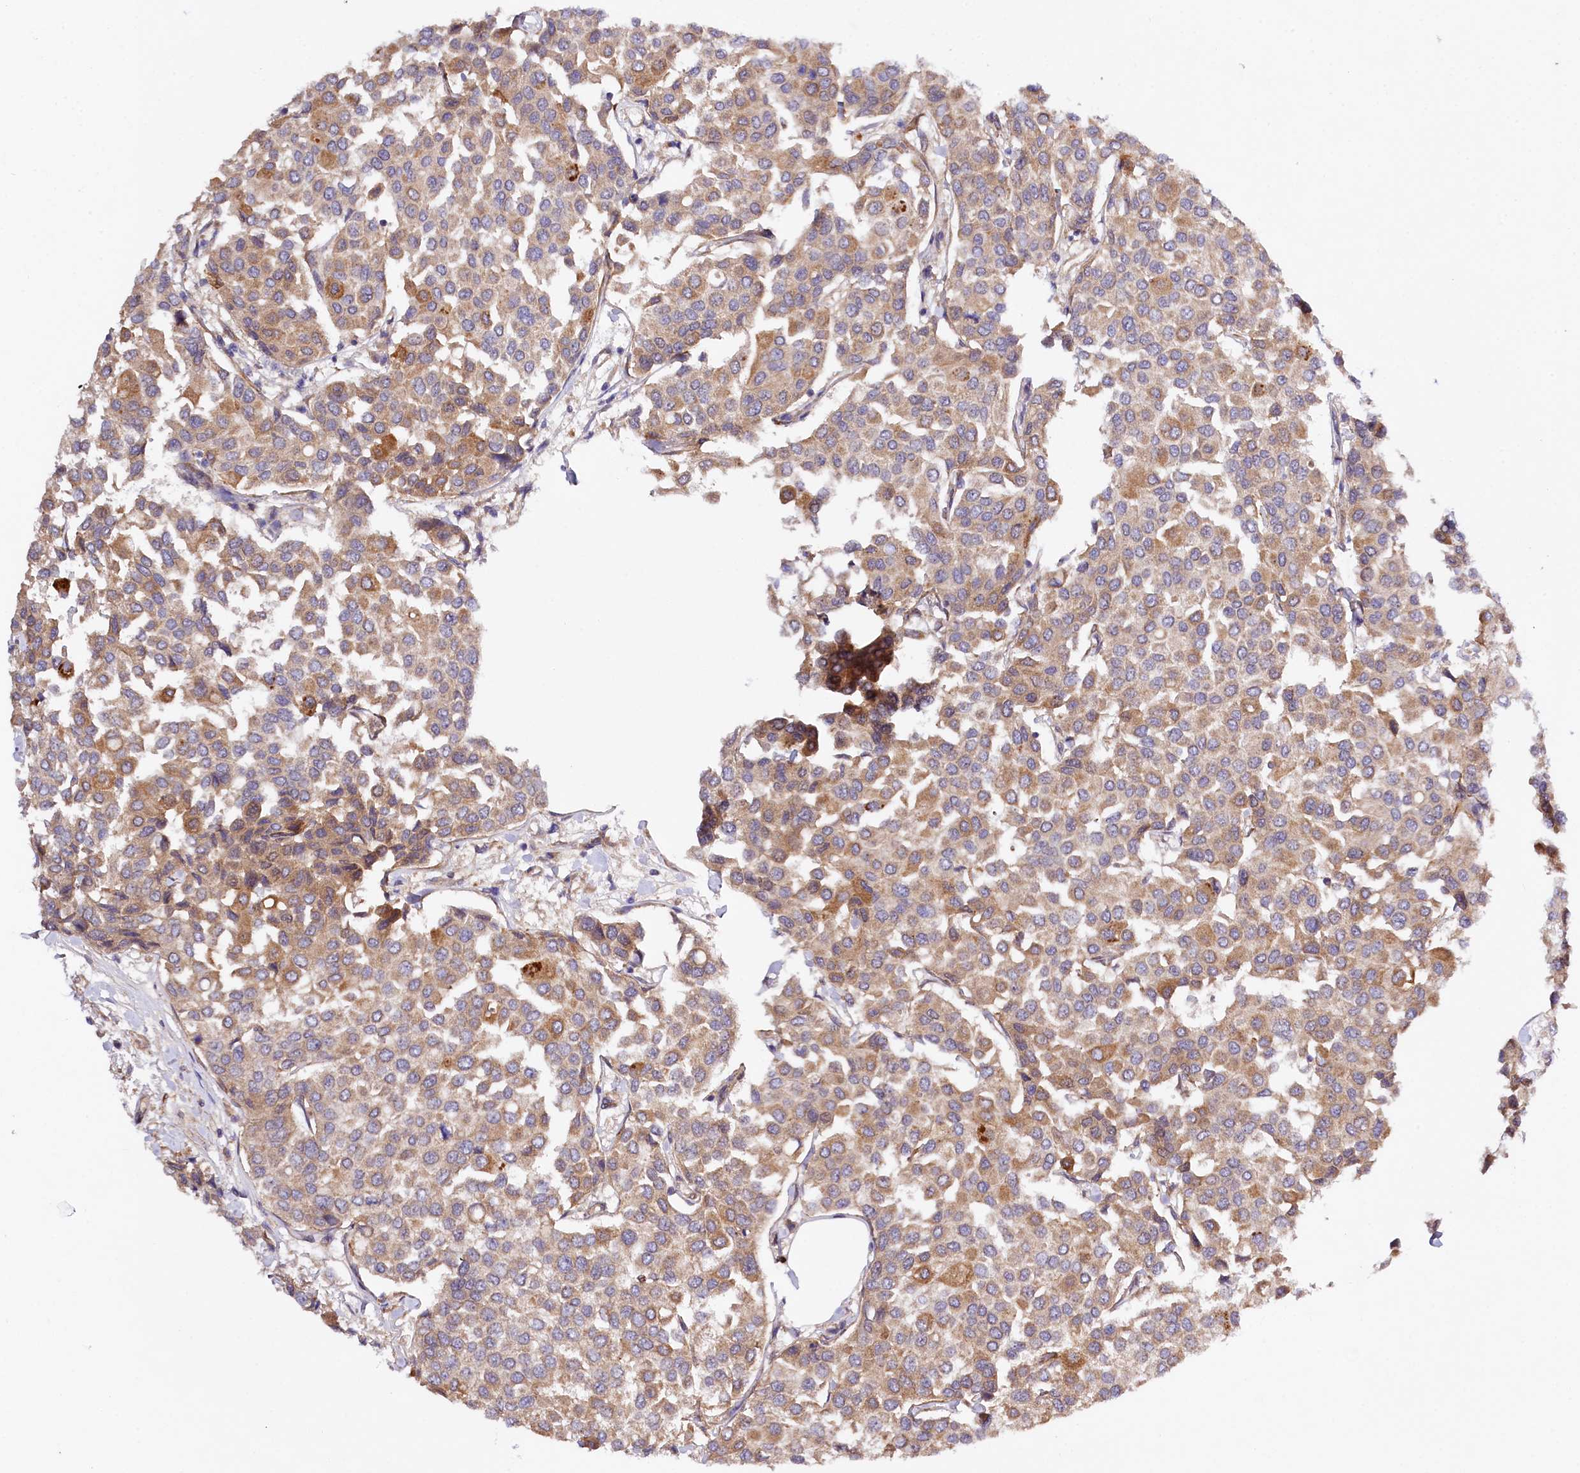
{"staining": {"intensity": "moderate", "quantity": ">75%", "location": "cytoplasmic/membranous"}, "tissue": "breast cancer", "cell_type": "Tumor cells", "image_type": "cancer", "snomed": [{"axis": "morphology", "description": "Duct carcinoma"}, {"axis": "topography", "description": "Breast"}], "caption": "Moderate cytoplasmic/membranous positivity for a protein is appreciated in approximately >75% of tumor cells of infiltrating ductal carcinoma (breast) using immunohistochemistry (IHC).", "gene": "PHLDB1", "patient": {"sex": "female", "age": 55}}